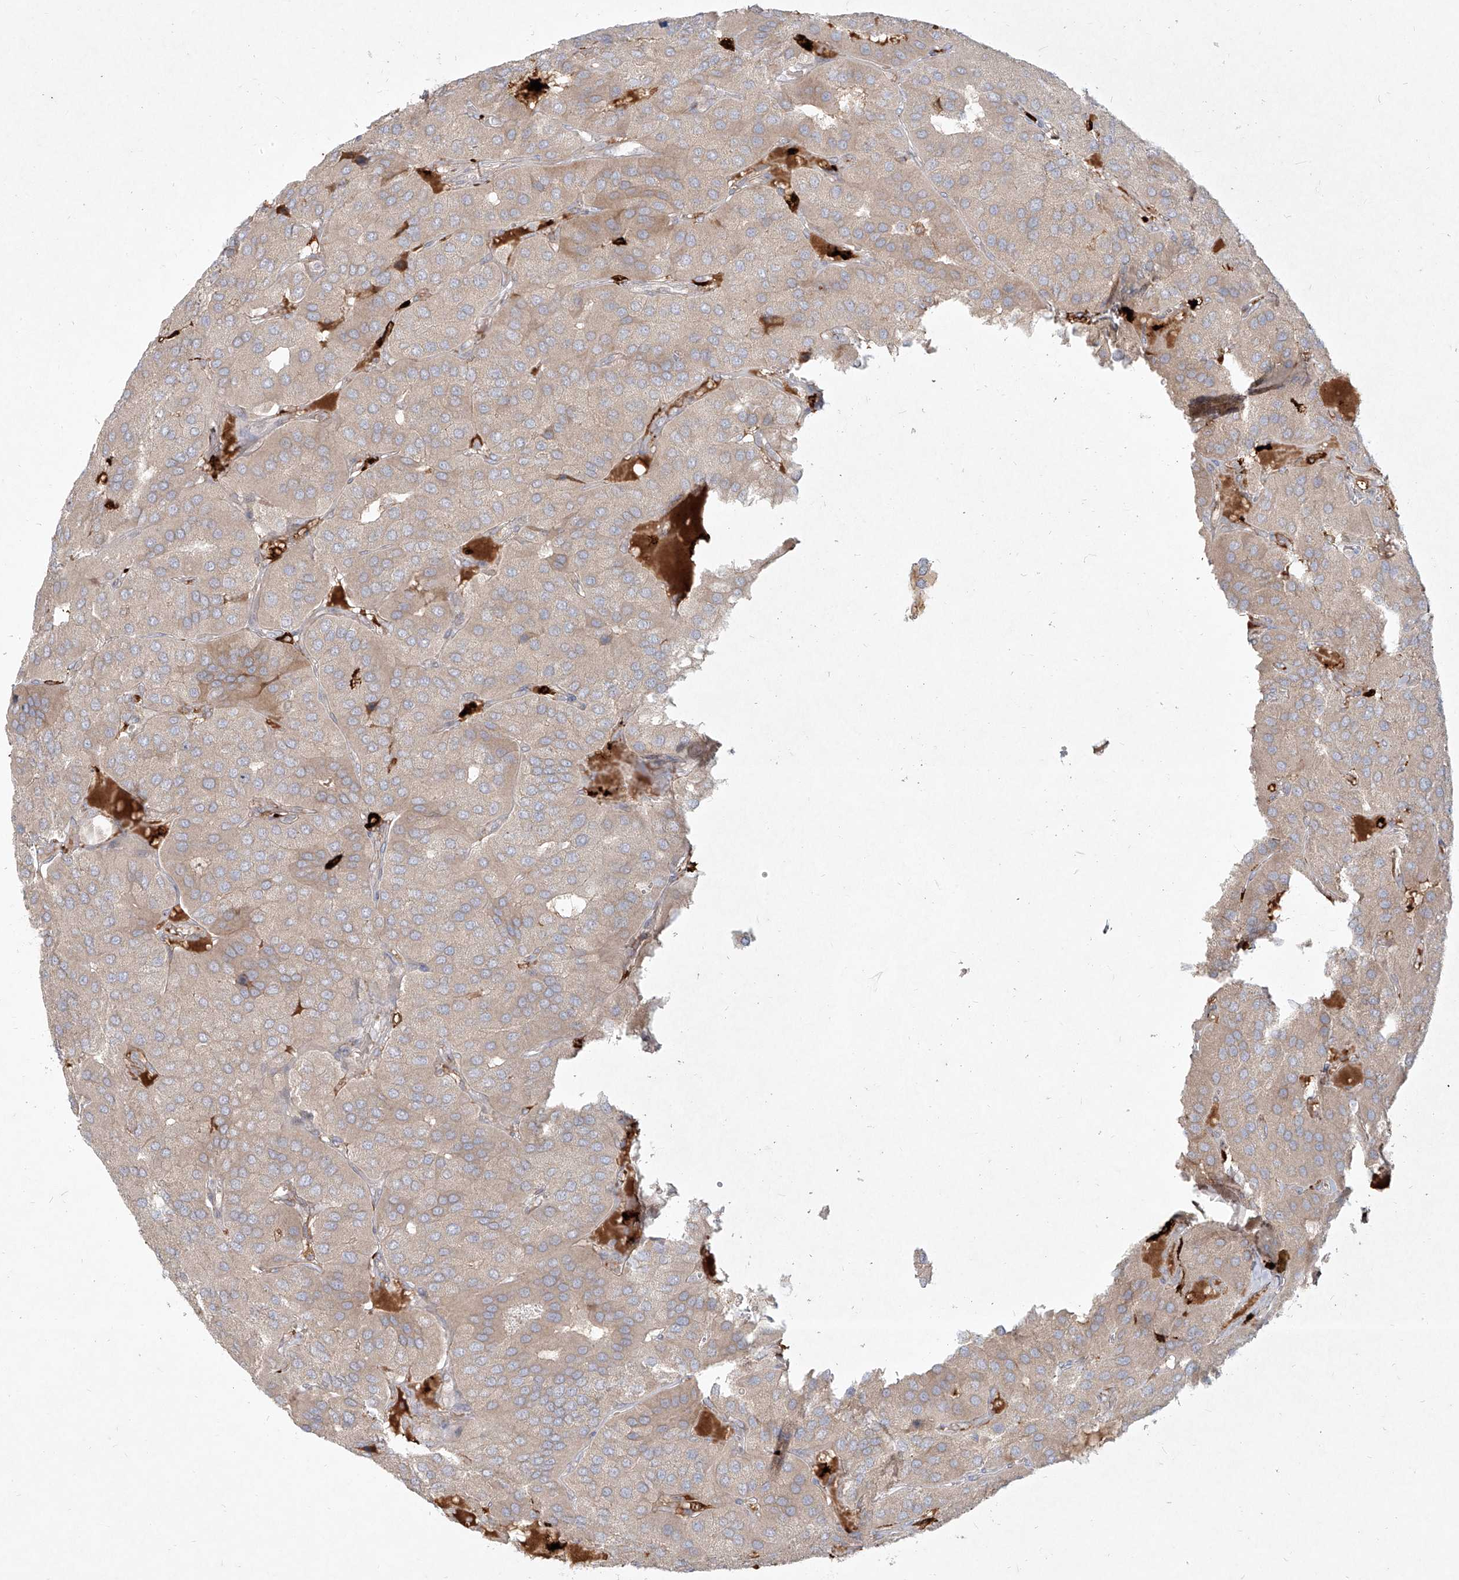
{"staining": {"intensity": "negative", "quantity": "none", "location": "none"}, "tissue": "parathyroid gland", "cell_type": "Glandular cells", "image_type": "normal", "snomed": [{"axis": "morphology", "description": "Normal tissue, NOS"}, {"axis": "morphology", "description": "Adenoma, NOS"}, {"axis": "topography", "description": "Parathyroid gland"}], "caption": "High power microscopy histopathology image of an IHC micrograph of unremarkable parathyroid gland, revealing no significant expression in glandular cells.", "gene": "CD209", "patient": {"sex": "female", "age": 86}}